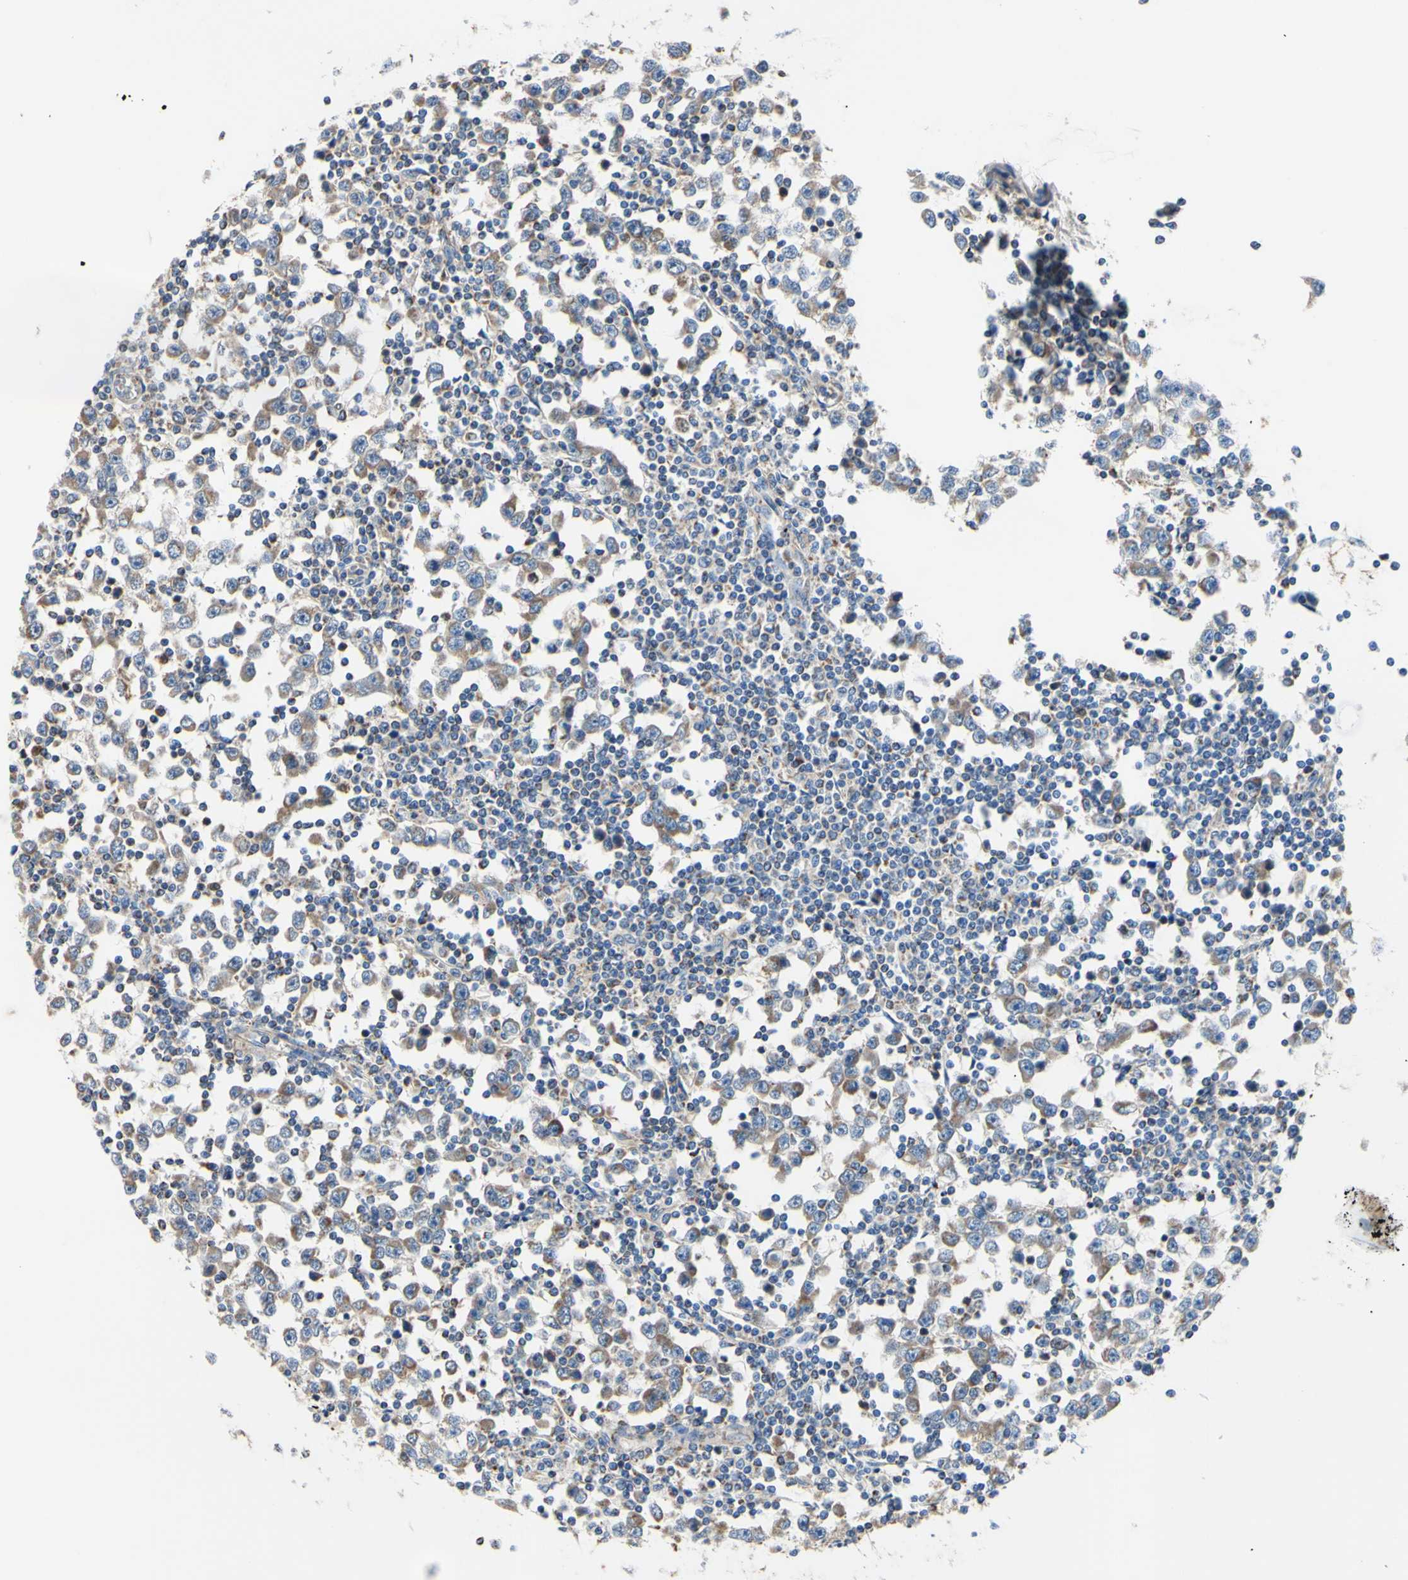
{"staining": {"intensity": "moderate", "quantity": "<25%", "location": "cytoplasmic/membranous"}, "tissue": "testis cancer", "cell_type": "Tumor cells", "image_type": "cancer", "snomed": [{"axis": "morphology", "description": "Seminoma, NOS"}, {"axis": "topography", "description": "Testis"}], "caption": "An image of human seminoma (testis) stained for a protein shows moderate cytoplasmic/membranous brown staining in tumor cells.", "gene": "FMR1", "patient": {"sex": "male", "age": 65}}